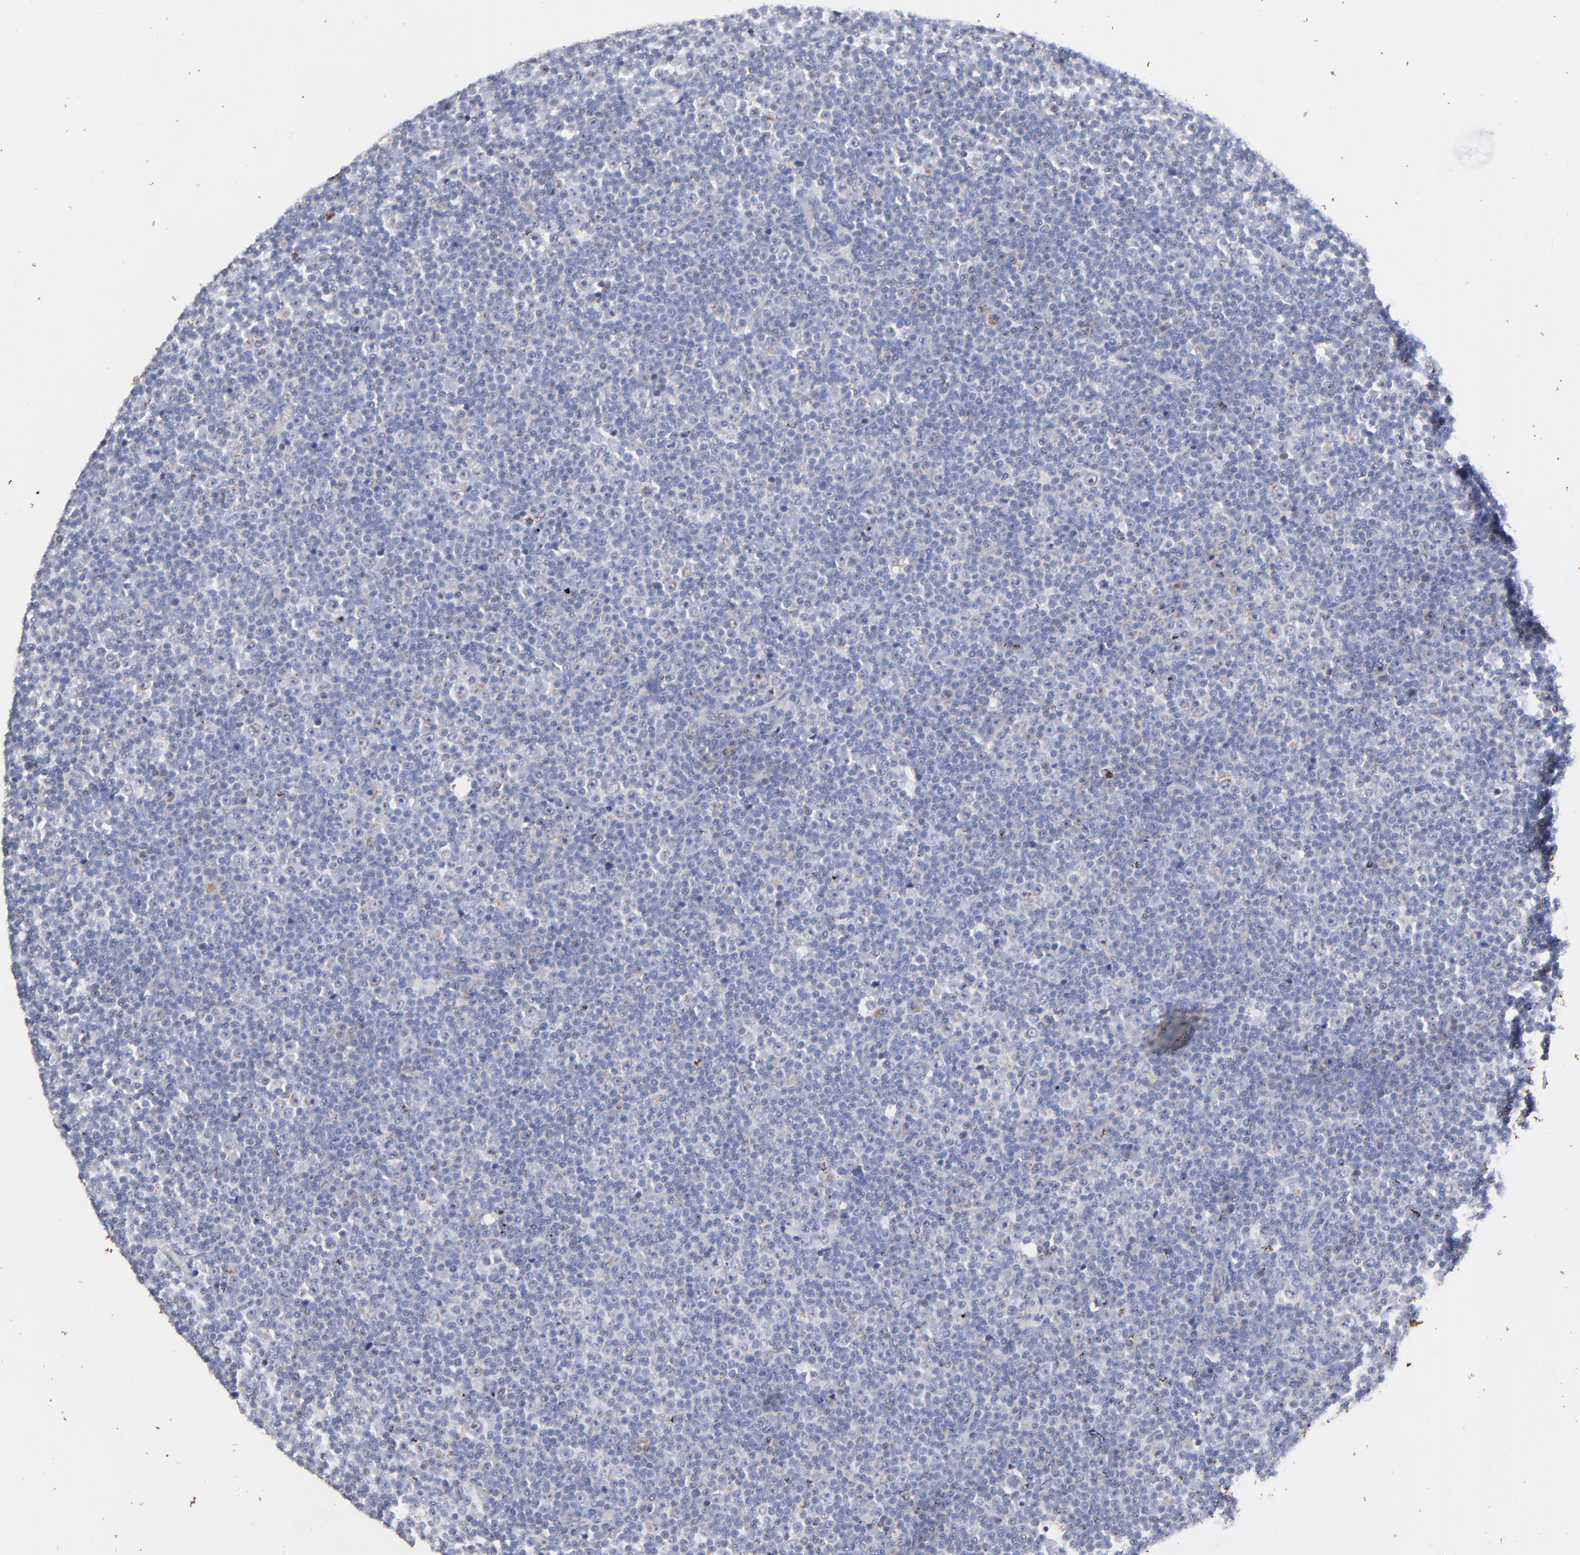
{"staining": {"intensity": "weak", "quantity": "<25%", "location": "cytoplasmic/membranous"}, "tissue": "lymphoma", "cell_type": "Tumor cells", "image_type": "cancer", "snomed": [{"axis": "morphology", "description": "Malignant lymphoma, non-Hodgkin's type, Low grade"}, {"axis": "topography", "description": "Lymph node"}], "caption": "A histopathology image of lymphoma stained for a protein reveals no brown staining in tumor cells.", "gene": "IGLV7-43", "patient": {"sex": "female", "age": 67}}